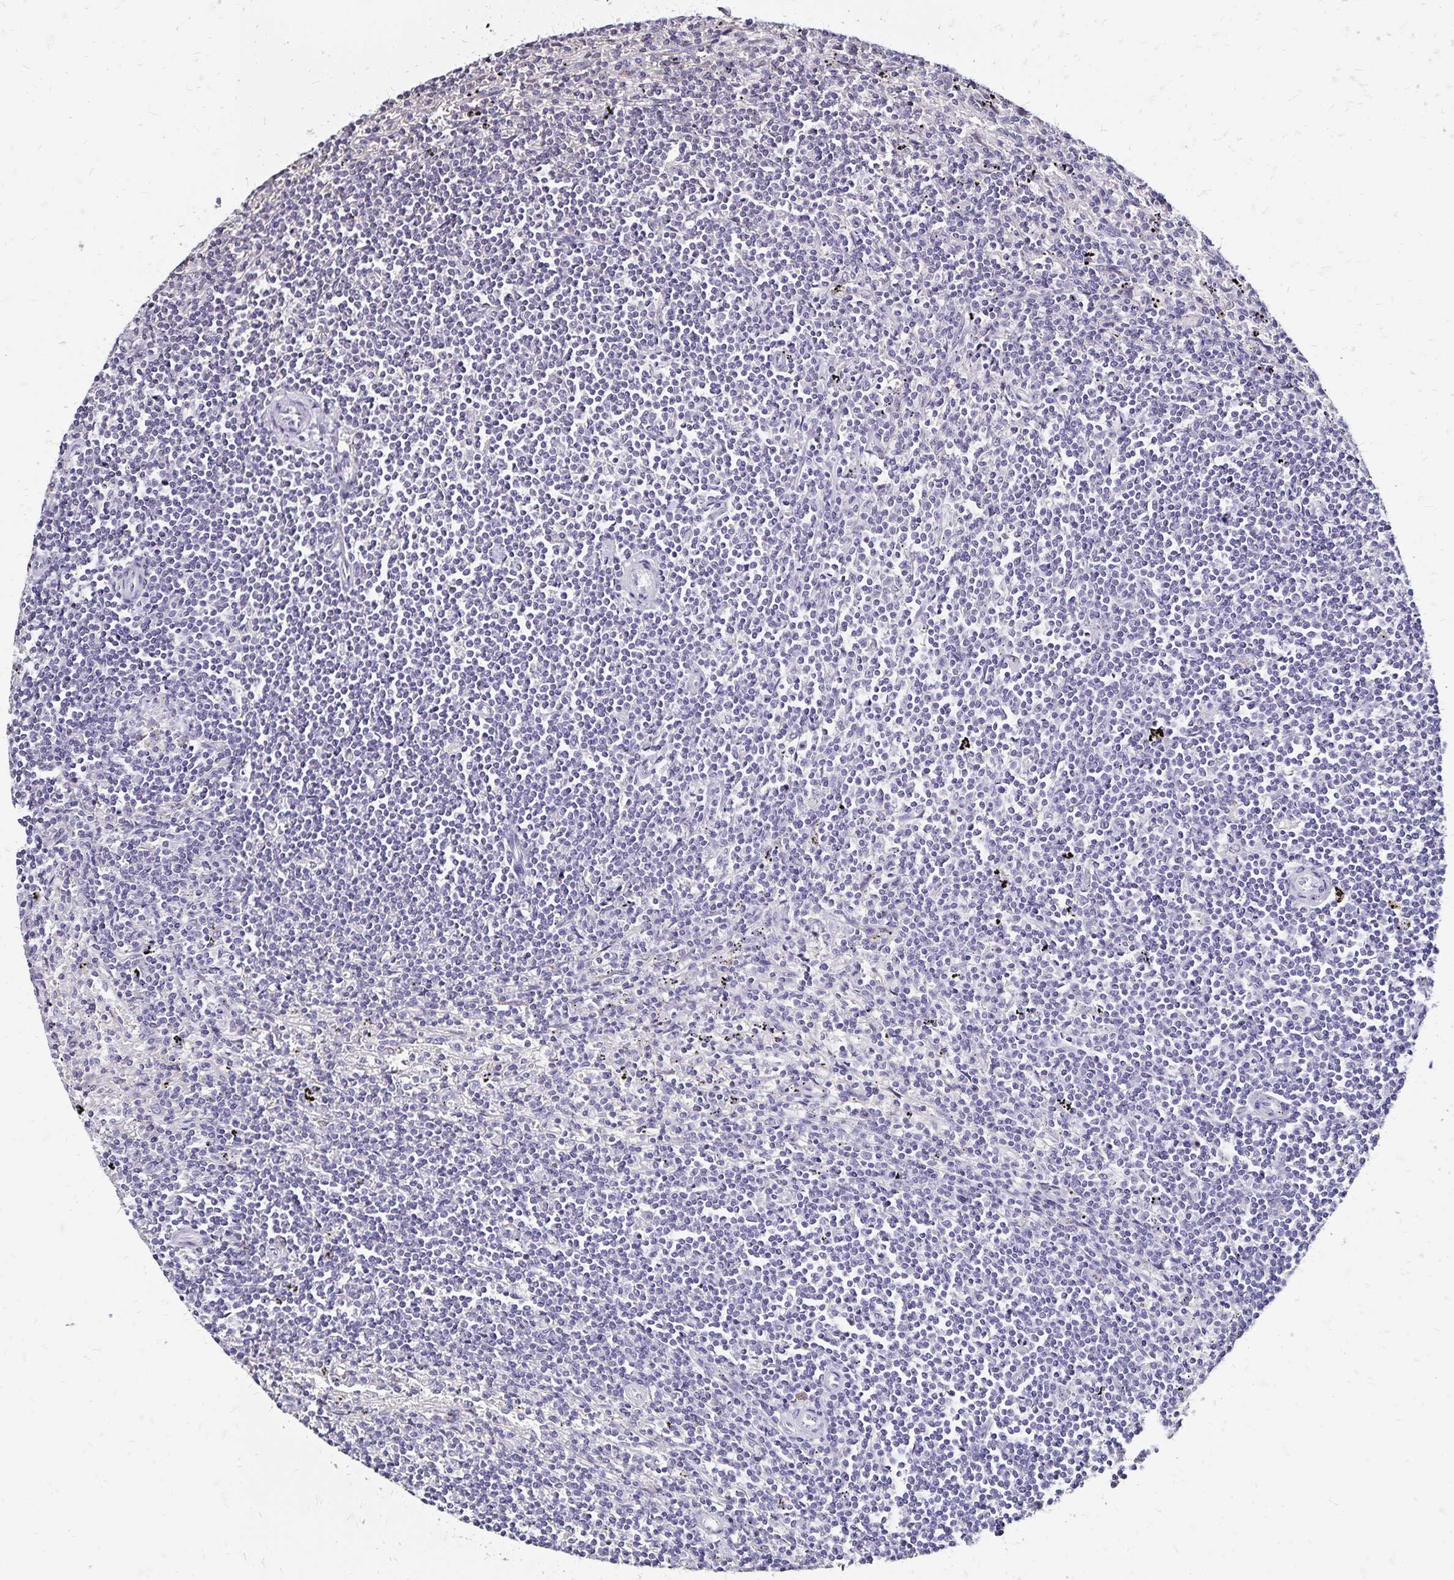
{"staining": {"intensity": "negative", "quantity": "none", "location": "none"}, "tissue": "lymphoma", "cell_type": "Tumor cells", "image_type": "cancer", "snomed": [{"axis": "morphology", "description": "Malignant lymphoma, non-Hodgkin's type, Low grade"}, {"axis": "topography", "description": "Spleen"}], "caption": "This photomicrograph is of low-grade malignant lymphoma, non-Hodgkin's type stained with immunohistochemistry (IHC) to label a protein in brown with the nuclei are counter-stained blue. There is no positivity in tumor cells.", "gene": "SLC5A1", "patient": {"sex": "male", "age": 76}}